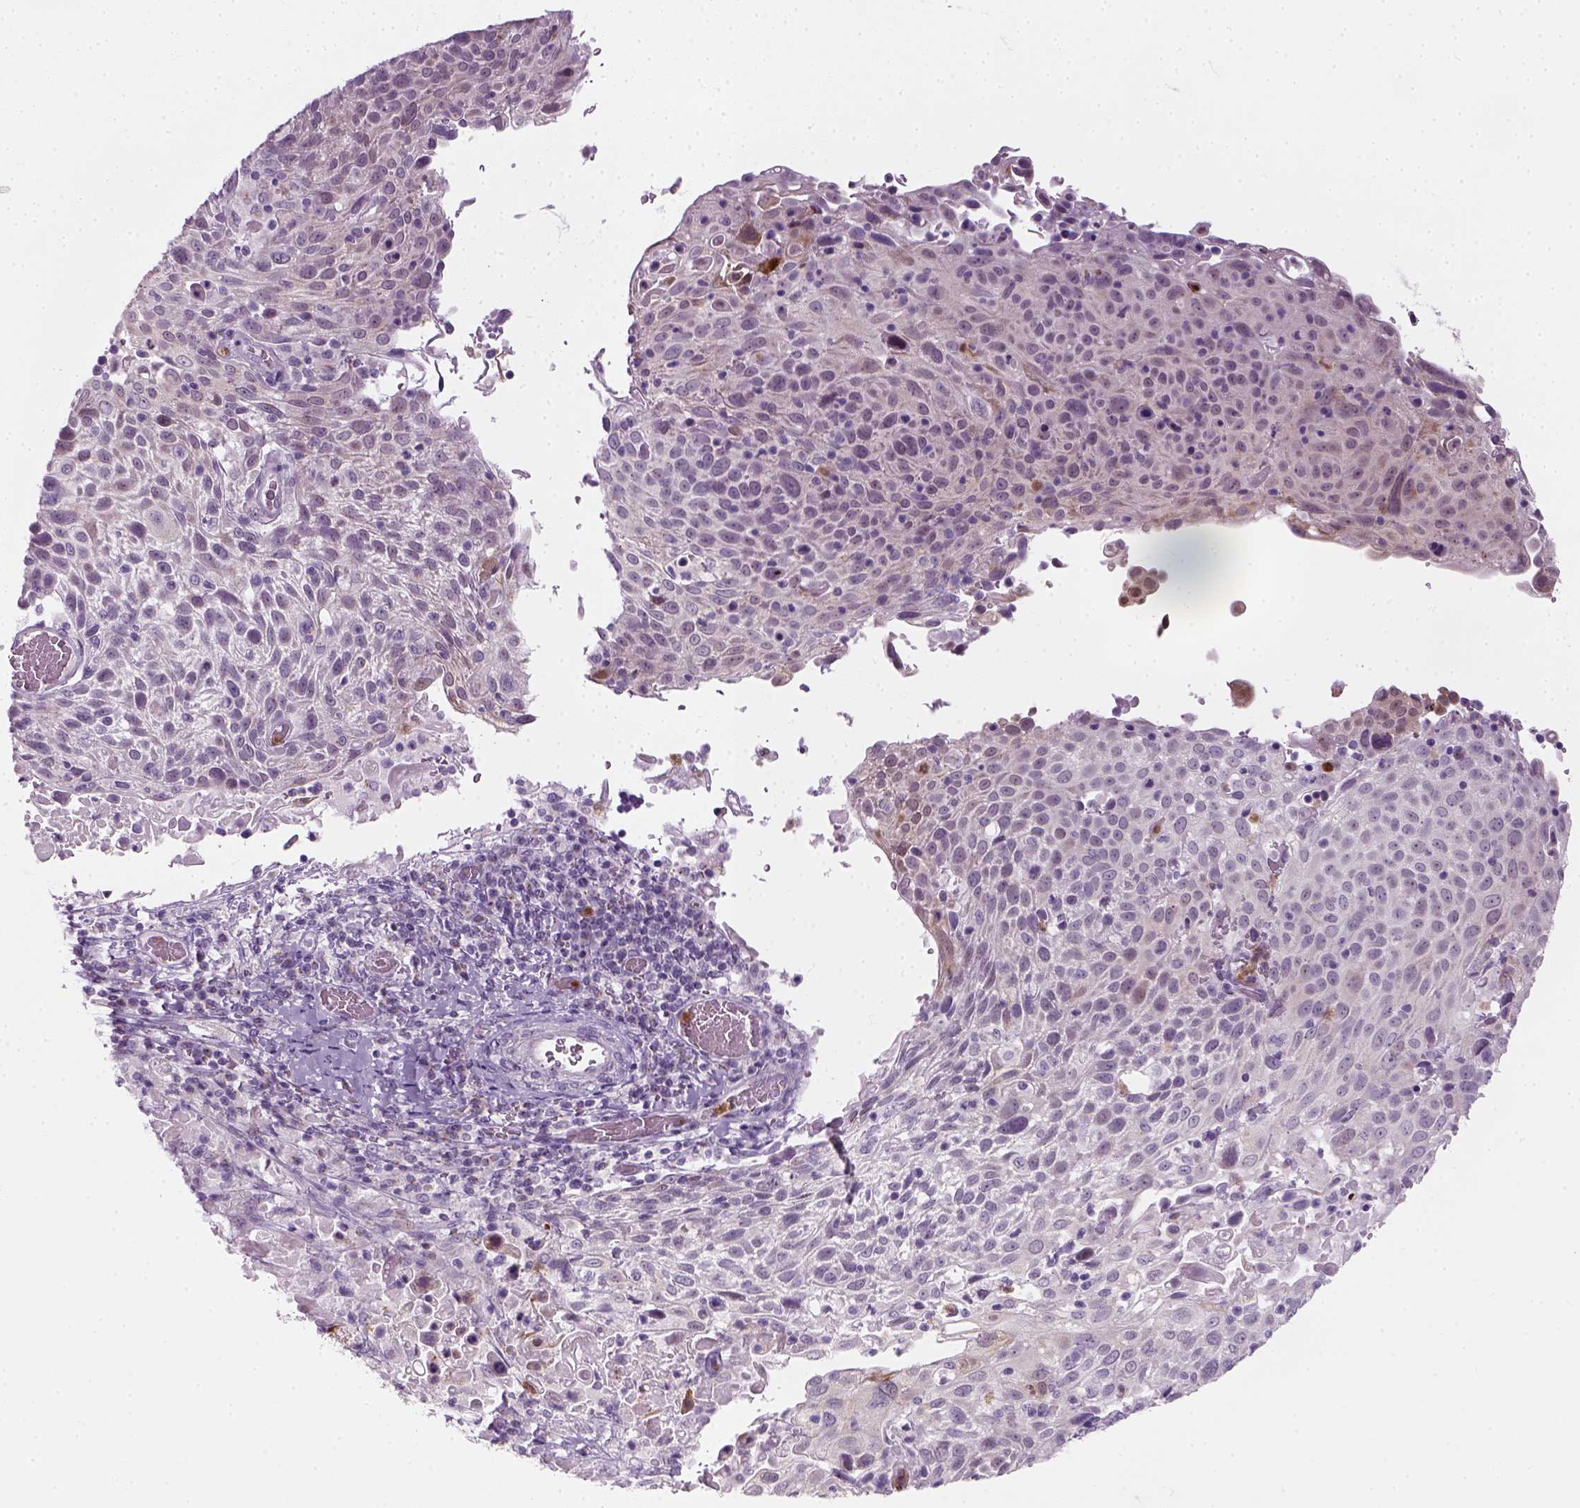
{"staining": {"intensity": "negative", "quantity": "none", "location": "none"}, "tissue": "cervical cancer", "cell_type": "Tumor cells", "image_type": "cancer", "snomed": [{"axis": "morphology", "description": "Squamous cell carcinoma, NOS"}, {"axis": "topography", "description": "Cervix"}], "caption": "This is an immunohistochemistry (IHC) image of human squamous cell carcinoma (cervical). There is no expression in tumor cells.", "gene": "IL4", "patient": {"sex": "female", "age": 61}}